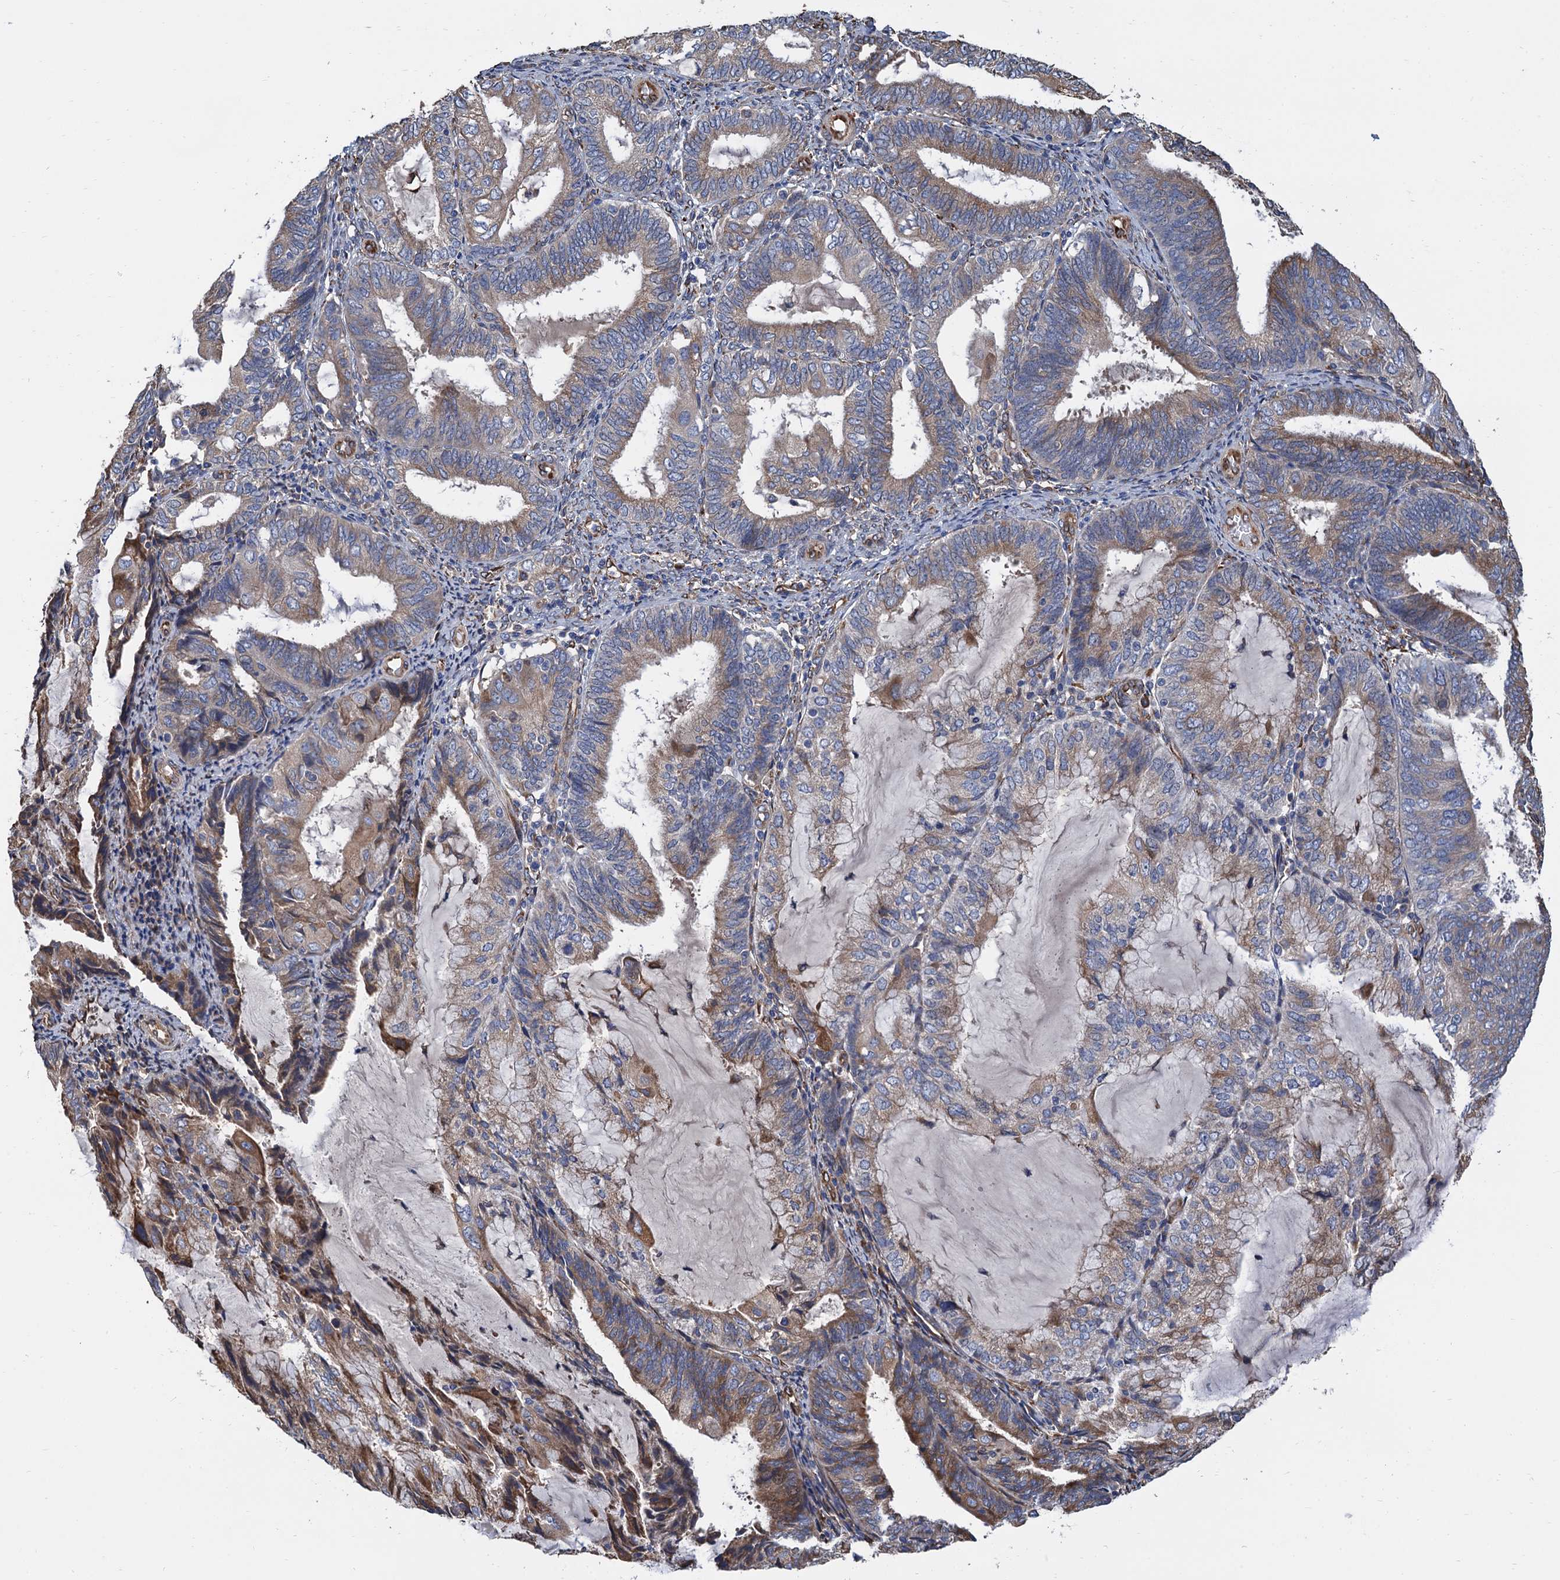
{"staining": {"intensity": "moderate", "quantity": "<25%", "location": "cytoplasmic/membranous"}, "tissue": "endometrial cancer", "cell_type": "Tumor cells", "image_type": "cancer", "snomed": [{"axis": "morphology", "description": "Adenocarcinoma, NOS"}, {"axis": "topography", "description": "Endometrium"}], "caption": "This is a photomicrograph of immunohistochemistry staining of endometrial cancer (adenocarcinoma), which shows moderate staining in the cytoplasmic/membranous of tumor cells.", "gene": "CNNM1", "patient": {"sex": "female", "age": 81}}